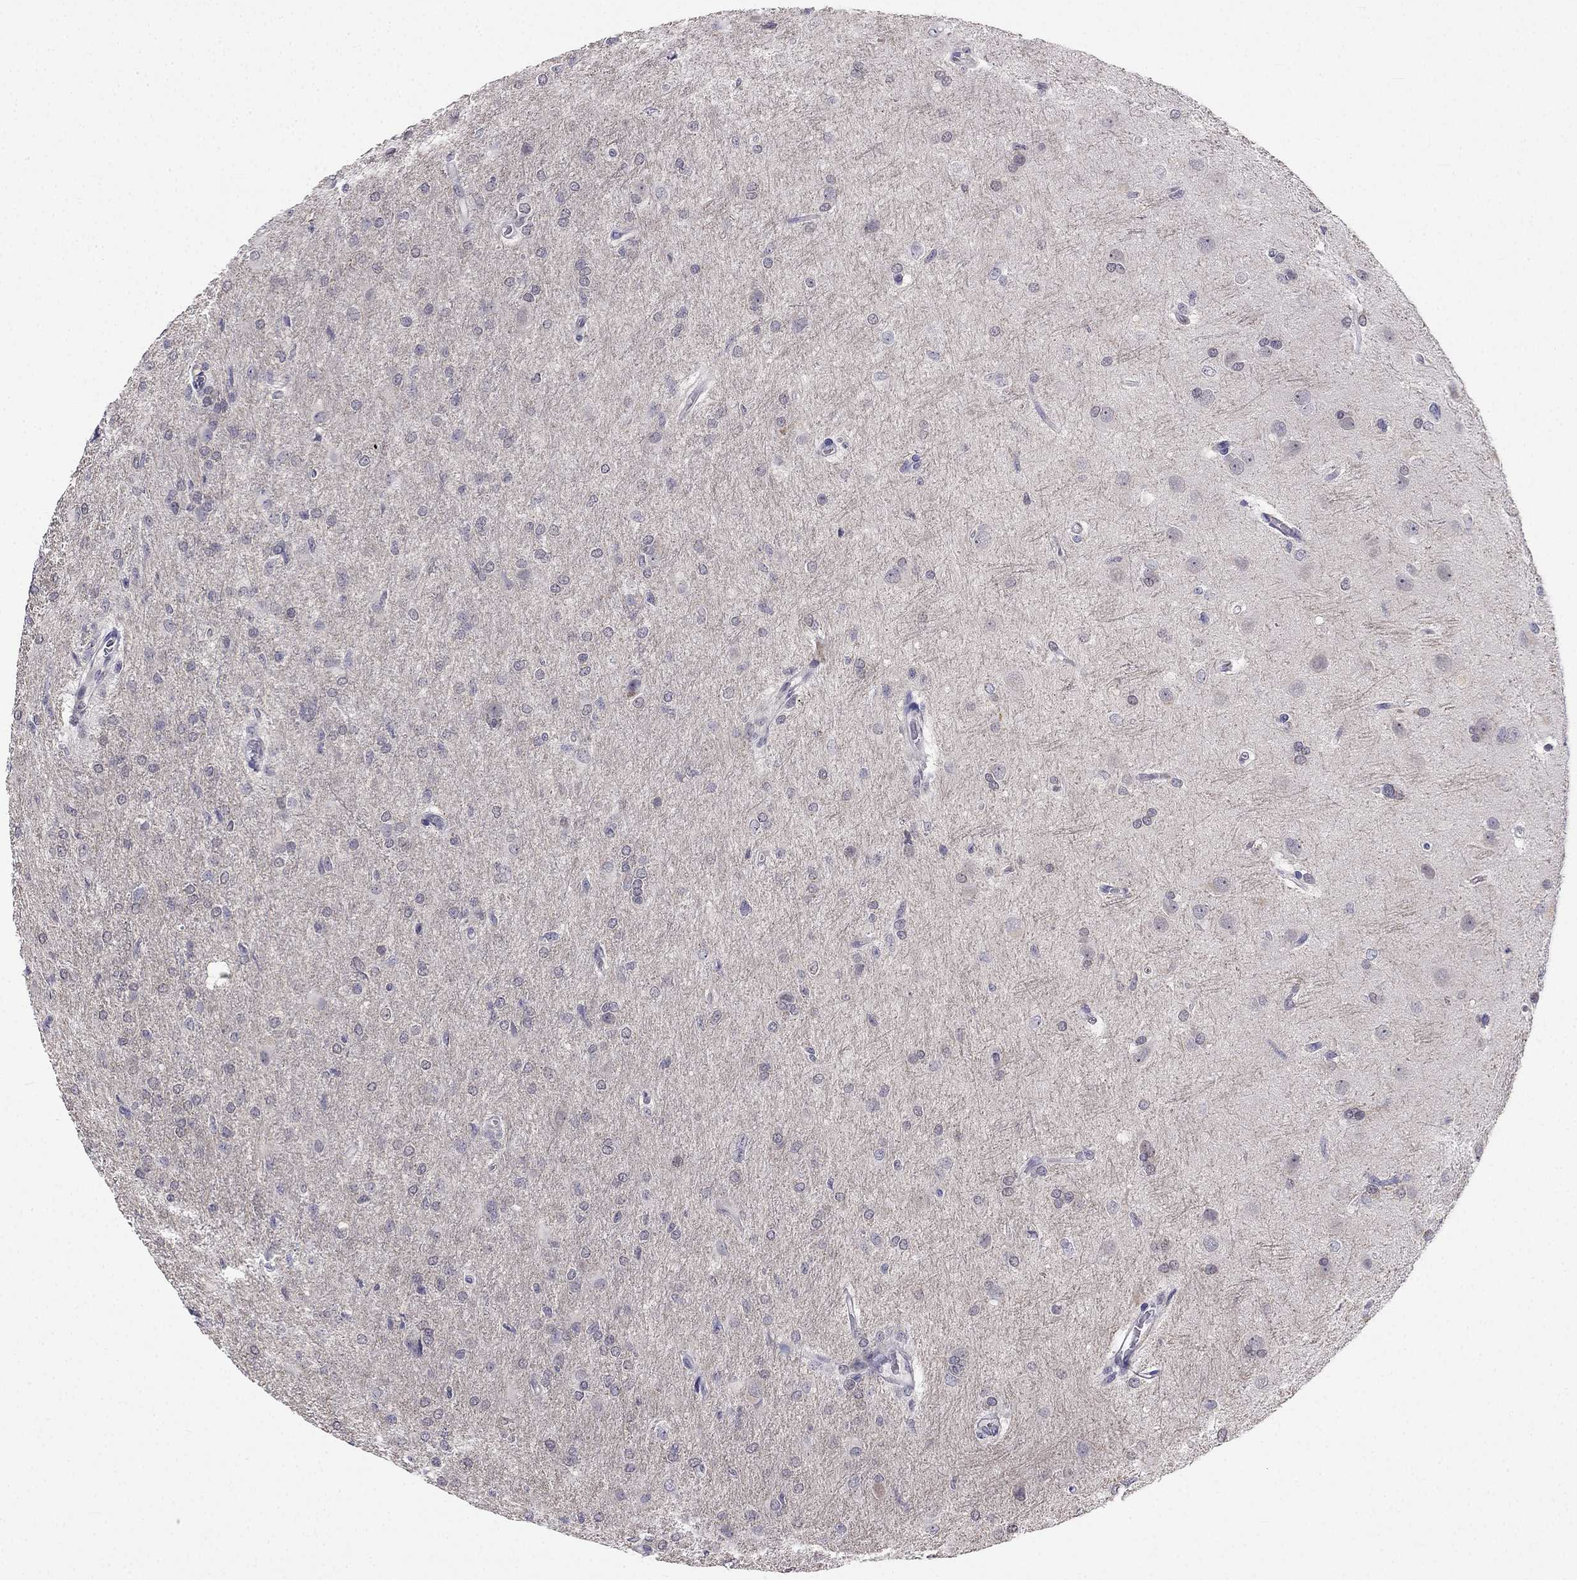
{"staining": {"intensity": "negative", "quantity": "none", "location": "none"}, "tissue": "glioma", "cell_type": "Tumor cells", "image_type": "cancer", "snomed": [{"axis": "morphology", "description": "Glioma, malignant, High grade"}, {"axis": "topography", "description": "Brain"}], "caption": "DAB (3,3'-diaminobenzidine) immunohistochemical staining of glioma shows no significant positivity in tumor cells.", "gene": "C16orf89", "patient": {"sex": "male", "age": 68}}